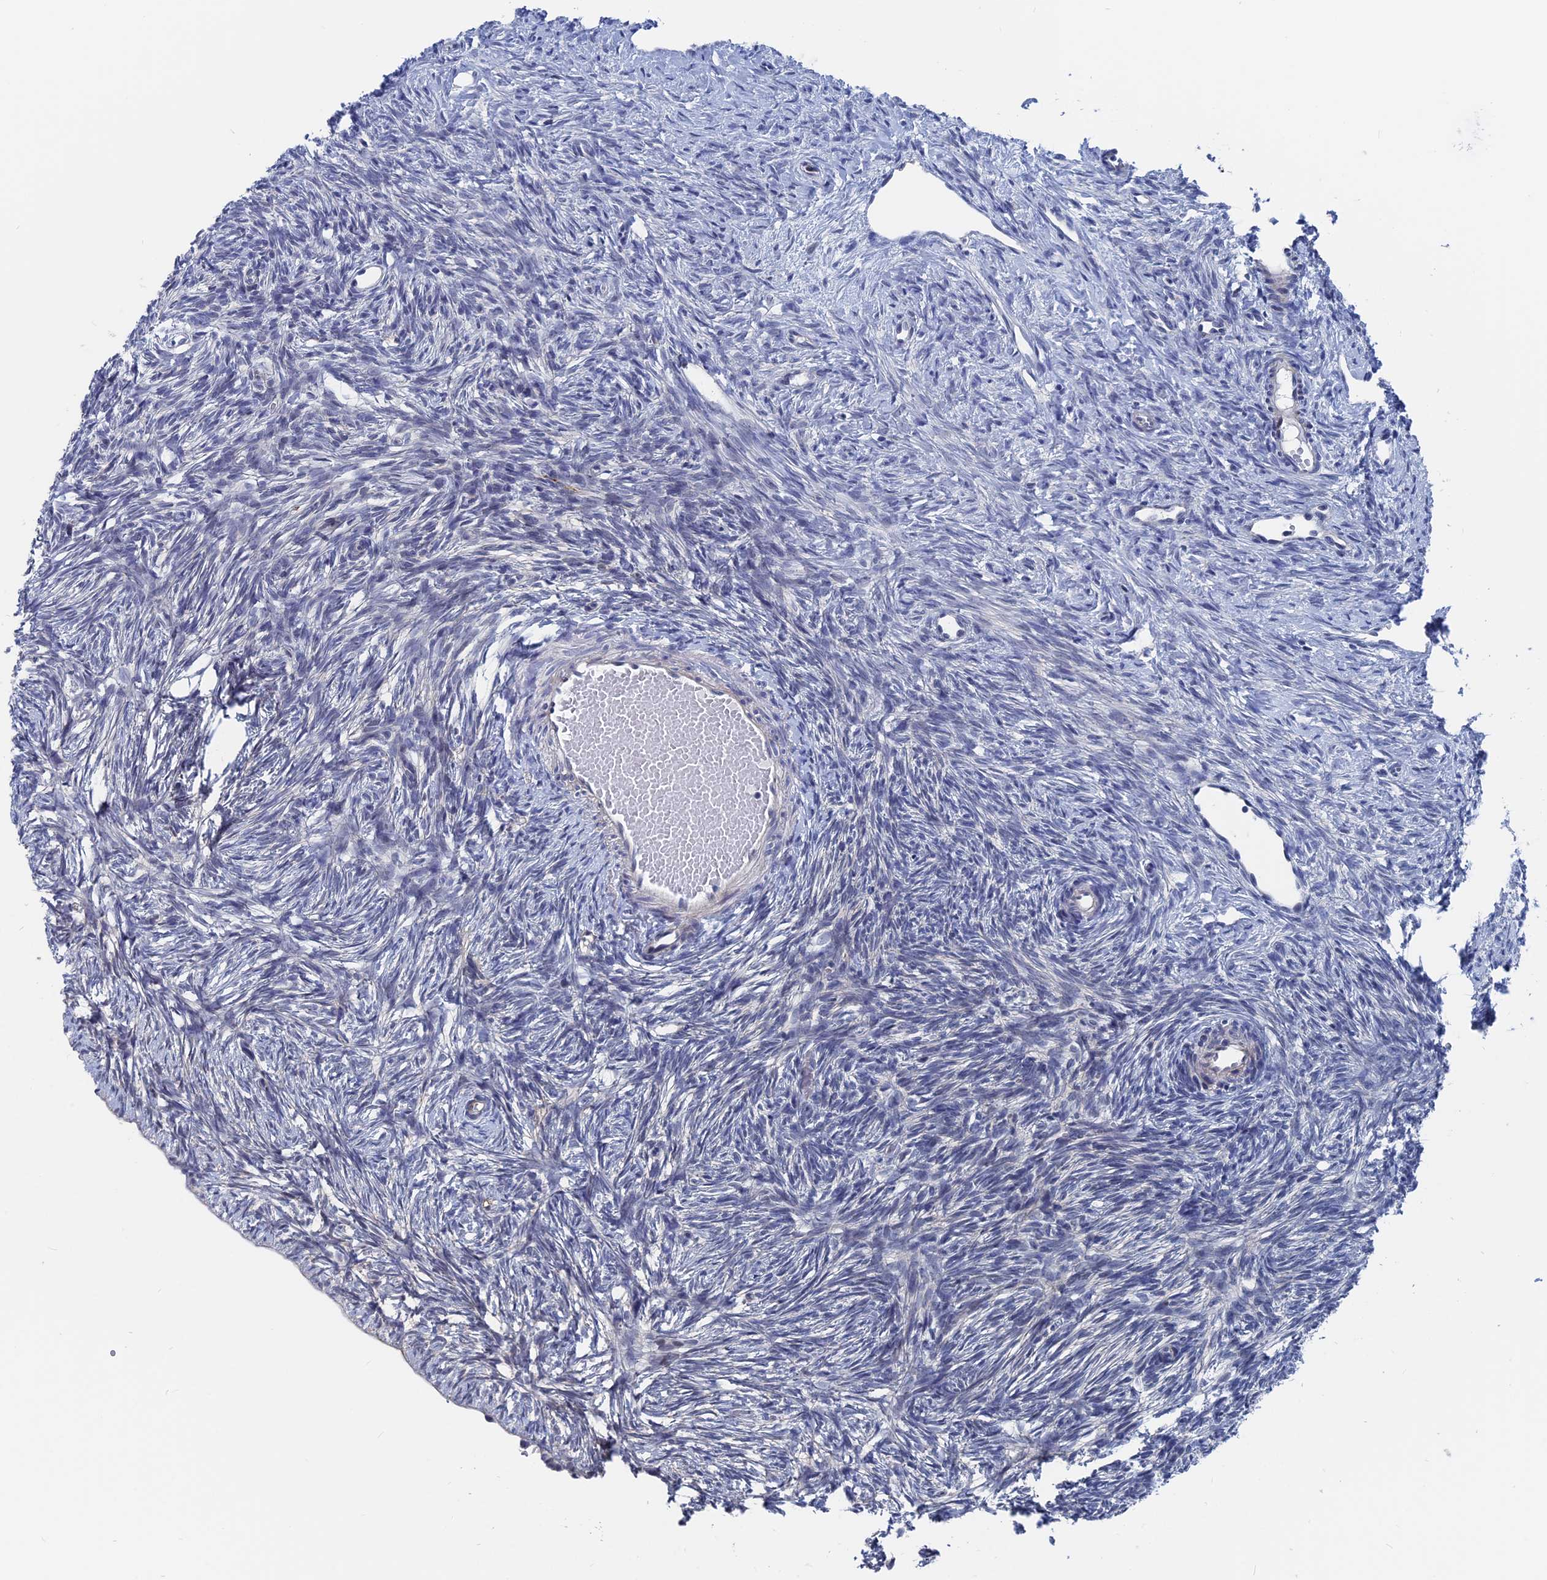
{"staining": {"intensity": "negative", "quantity": "none", "location": "none"}, "tissue": "ovary", "cell_type": "Ovarian stroma cells", "image_type": "normal", "snomed": [{"axis": "morphology", "description": "Normal tissue, NOS"}, {"axis": "topography", "description": "Ovary"}], "caption": "Immunohistochemical staining of benign human ovary exhibits no significant positivity in ovarian stroma cells.", "gene": "MARCHF3", "patient": {"sex": "female", "age": 51}}